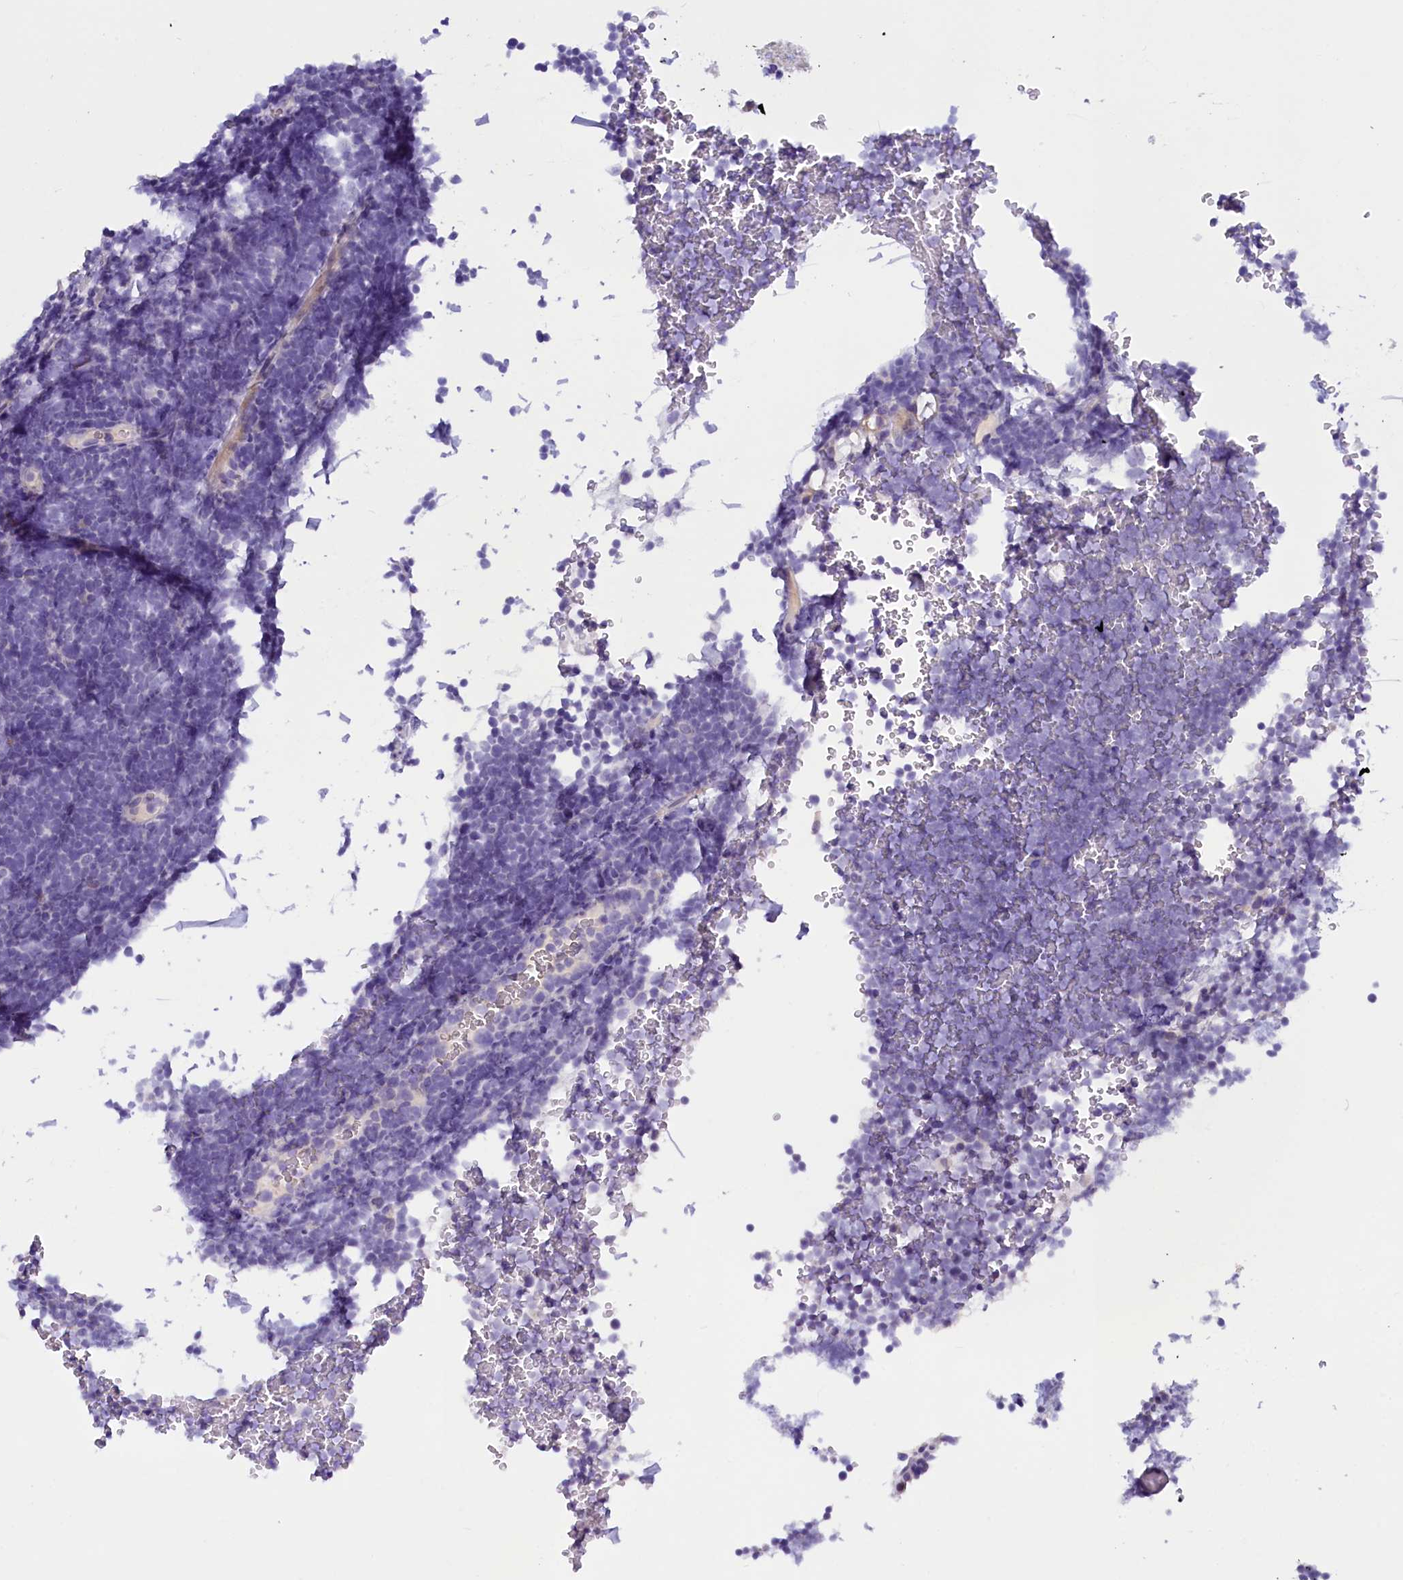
{"staining": {"intensity": "negative", "quantity": "none", "location": "none"}, "tissue": "lymphoma", "cell_type": "Tumor cells", "image_type": "cancer", "snomed": [{"axis": "morphology", "description": "Malignant lymphoma, non-Hodgkin's type, High grade"}, {"axis": "topography", "description": "Lymph node"}], "caption": "This is an IHC micrograph of lymphoma. There is no expression in tumor cells.", "gene": "RTTN", "patient": {"sex": "male", "age": 13}}